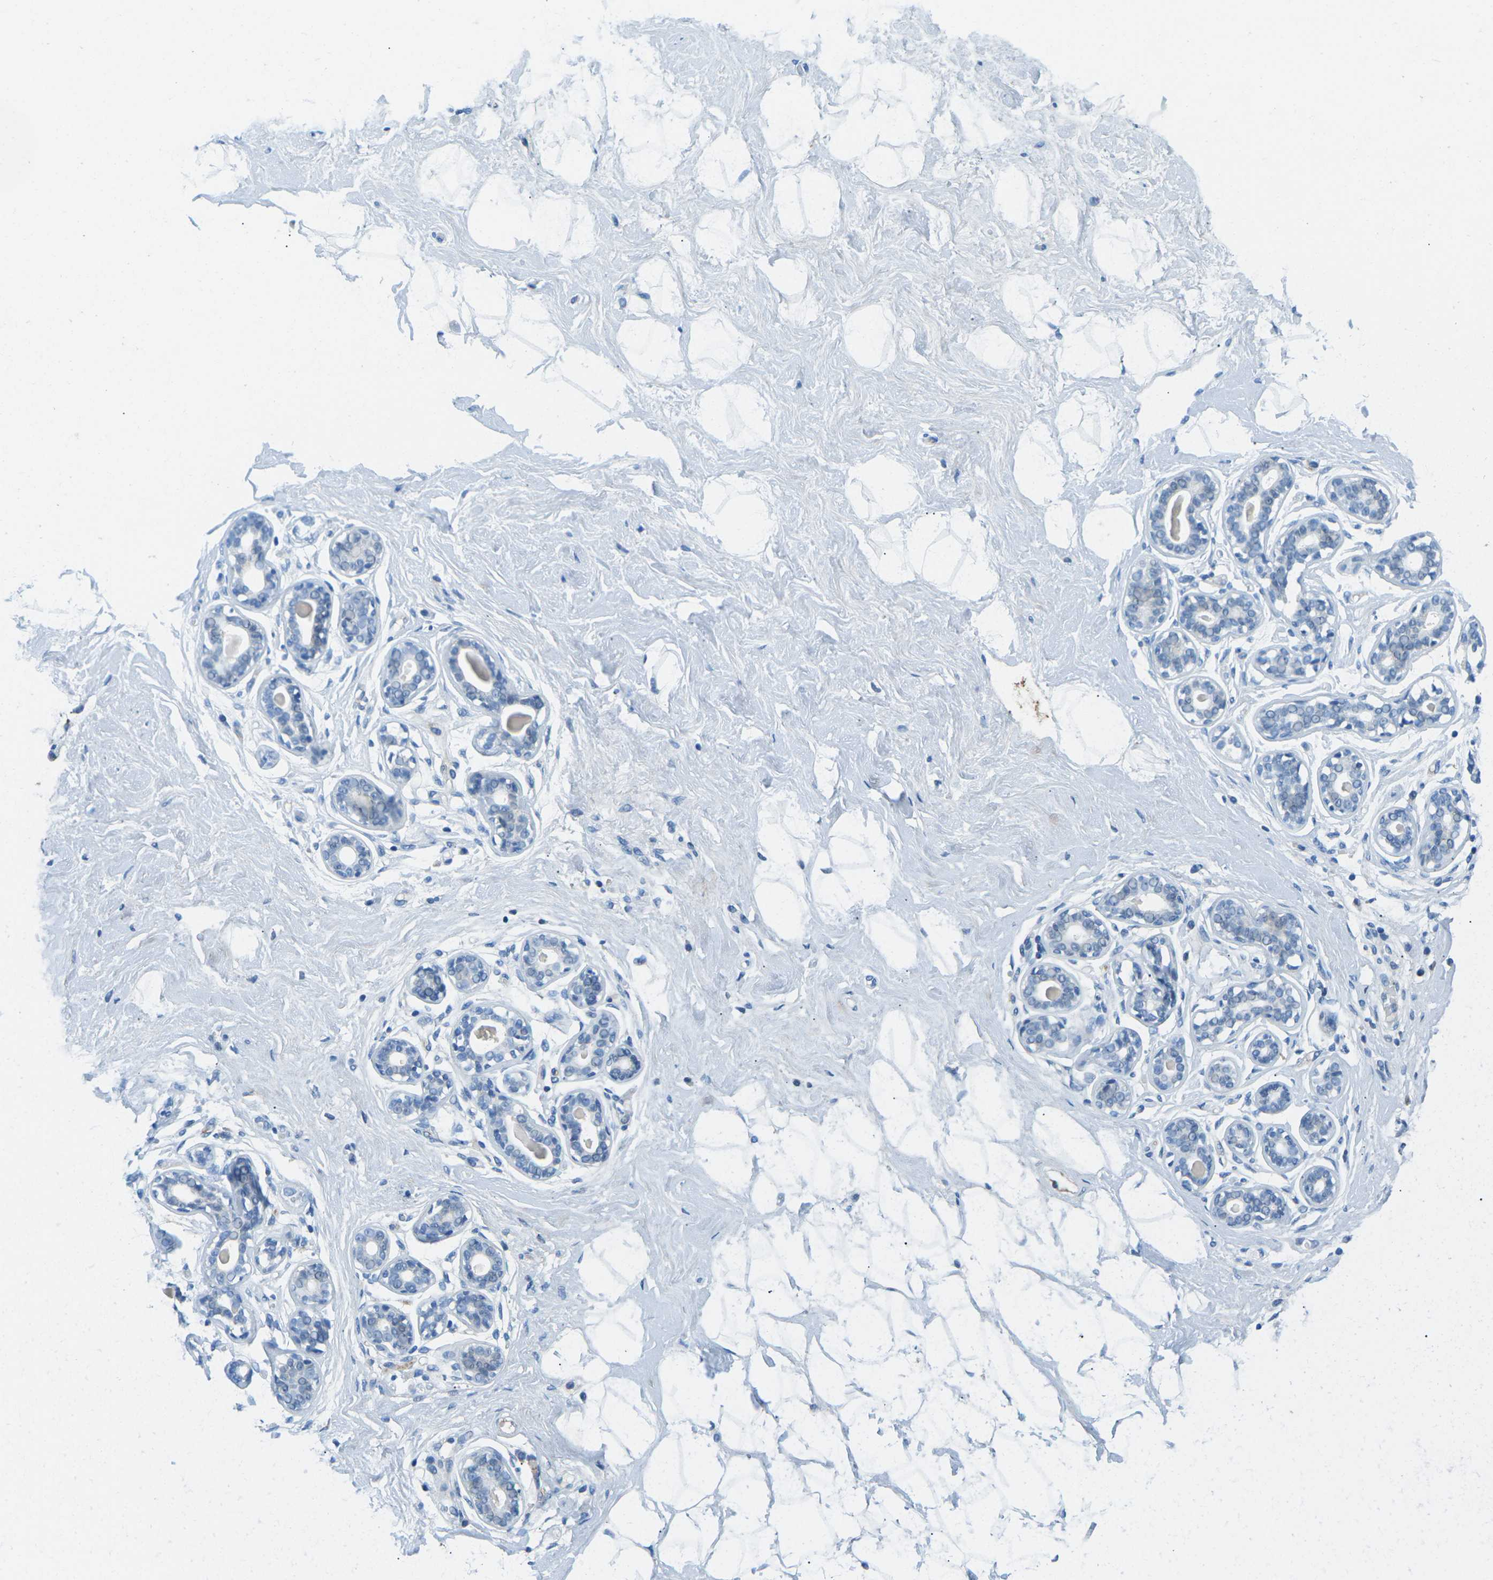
{"staining": {"intensity": "negative", "quantity": "none", "location": "none"}, "tissue": "breast", "cell_type": "Adipocytes", "image_type": "normal", "snomed": [{"axis": "morphology", "description": "Normal tissue, NOS"}, {"axis": "topography", "description": "Breast"}], "caption": "Immunohistochemistry (IHC) of unremarkable breast exhibits no staining in adipocytes.", "gene": "CFB", "patient": {"sex": "female", "age": 23}}